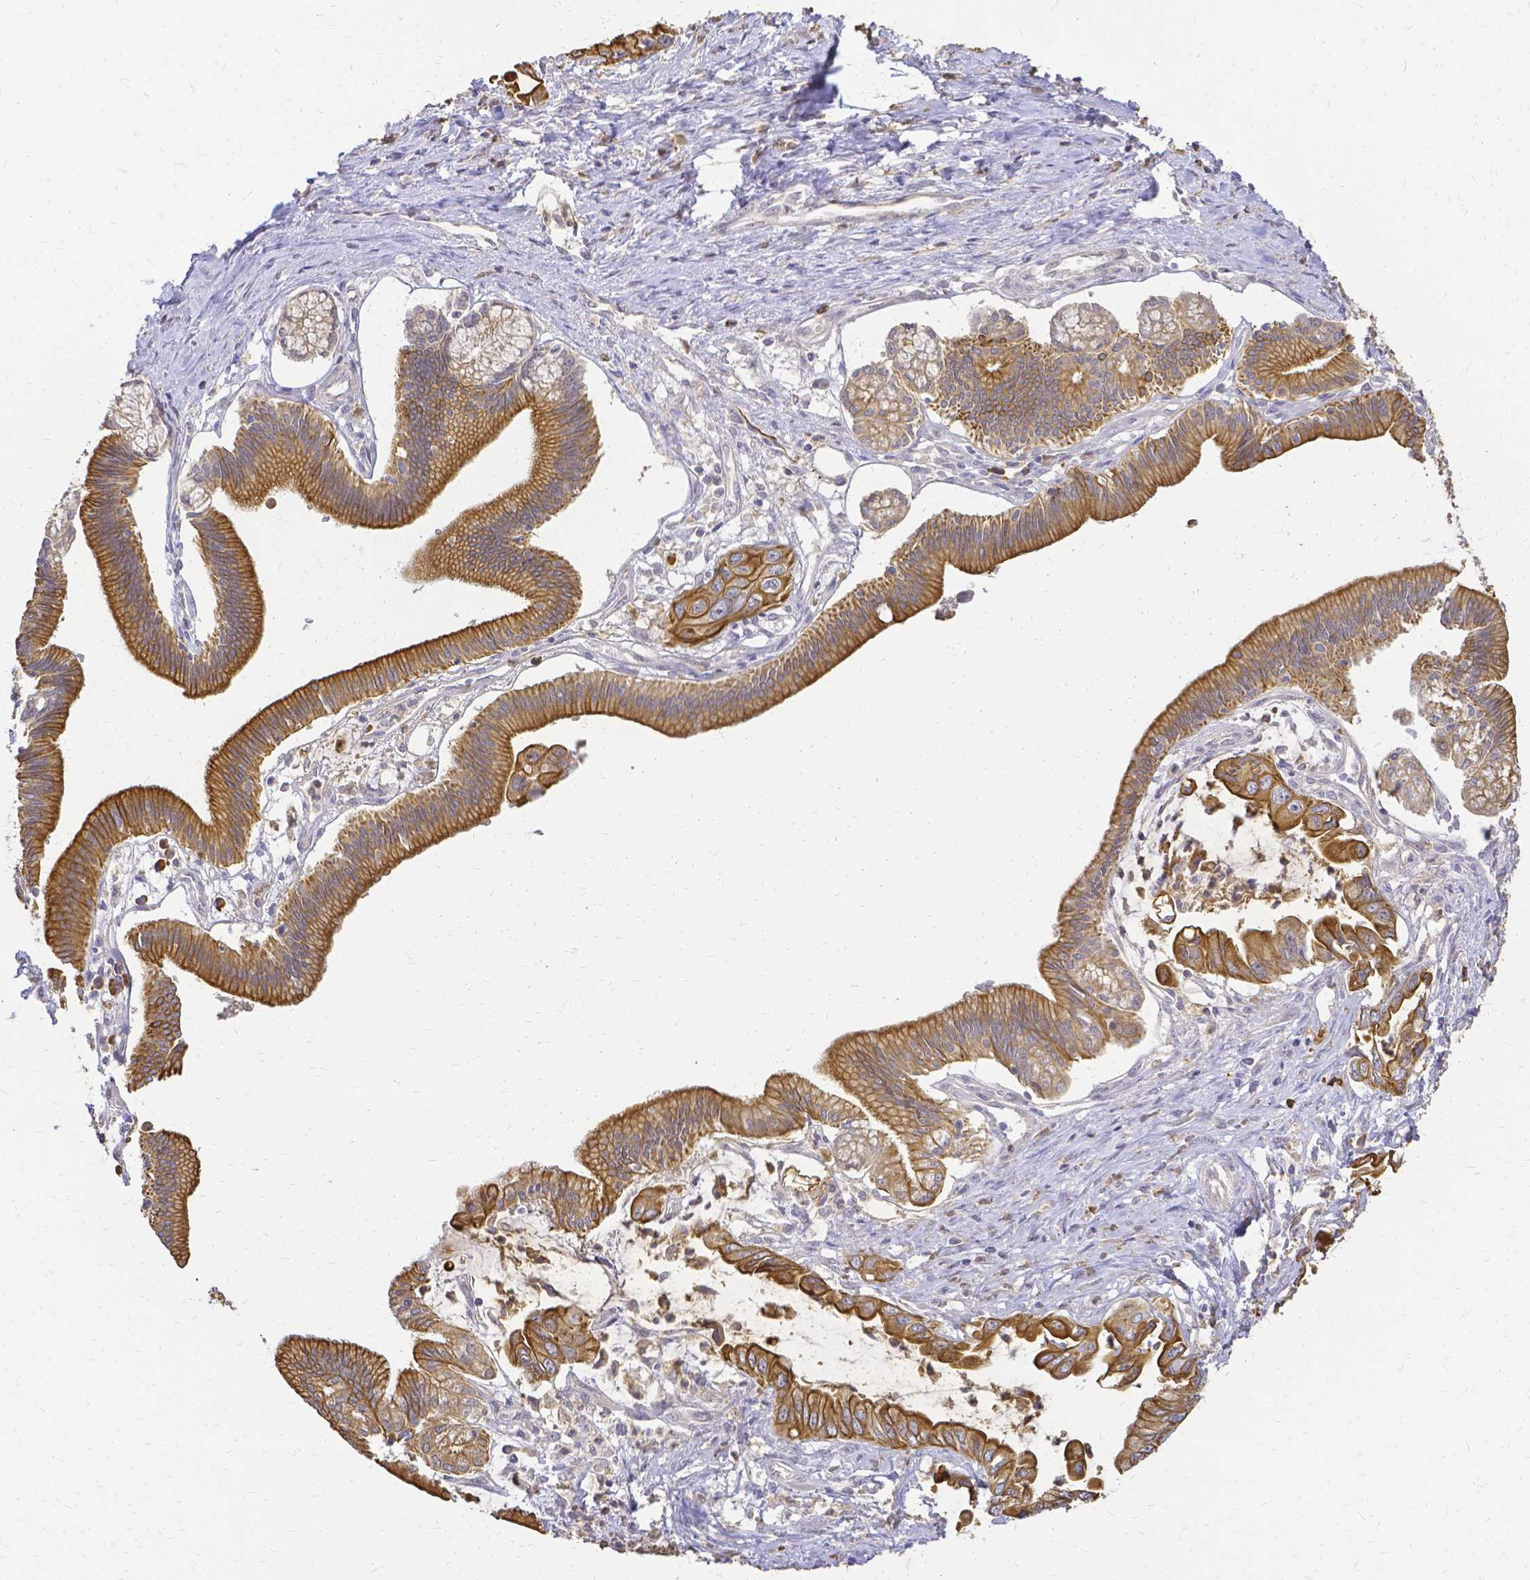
{"staining": {"intensity": "strong", "quantity": ">75%", "location": "cytoplasmic/membranous"}, "tissue": "pancreatic cancer", "cell_type": "Tumor cells", "image_type": "cancer", "snomed": [{"axis": "morphology", "description": "Adenocarcinoma, NOS"}, {"axis": "topography", "description": "Pancreas"}], "caption": "A brown stain shows strong cytoplasmic/membranous expression of a protein in human pancreatic adenocarcinoma tumor cells.", "gene": "CIB1", "patient": {"sex": "male", "age": 61}}